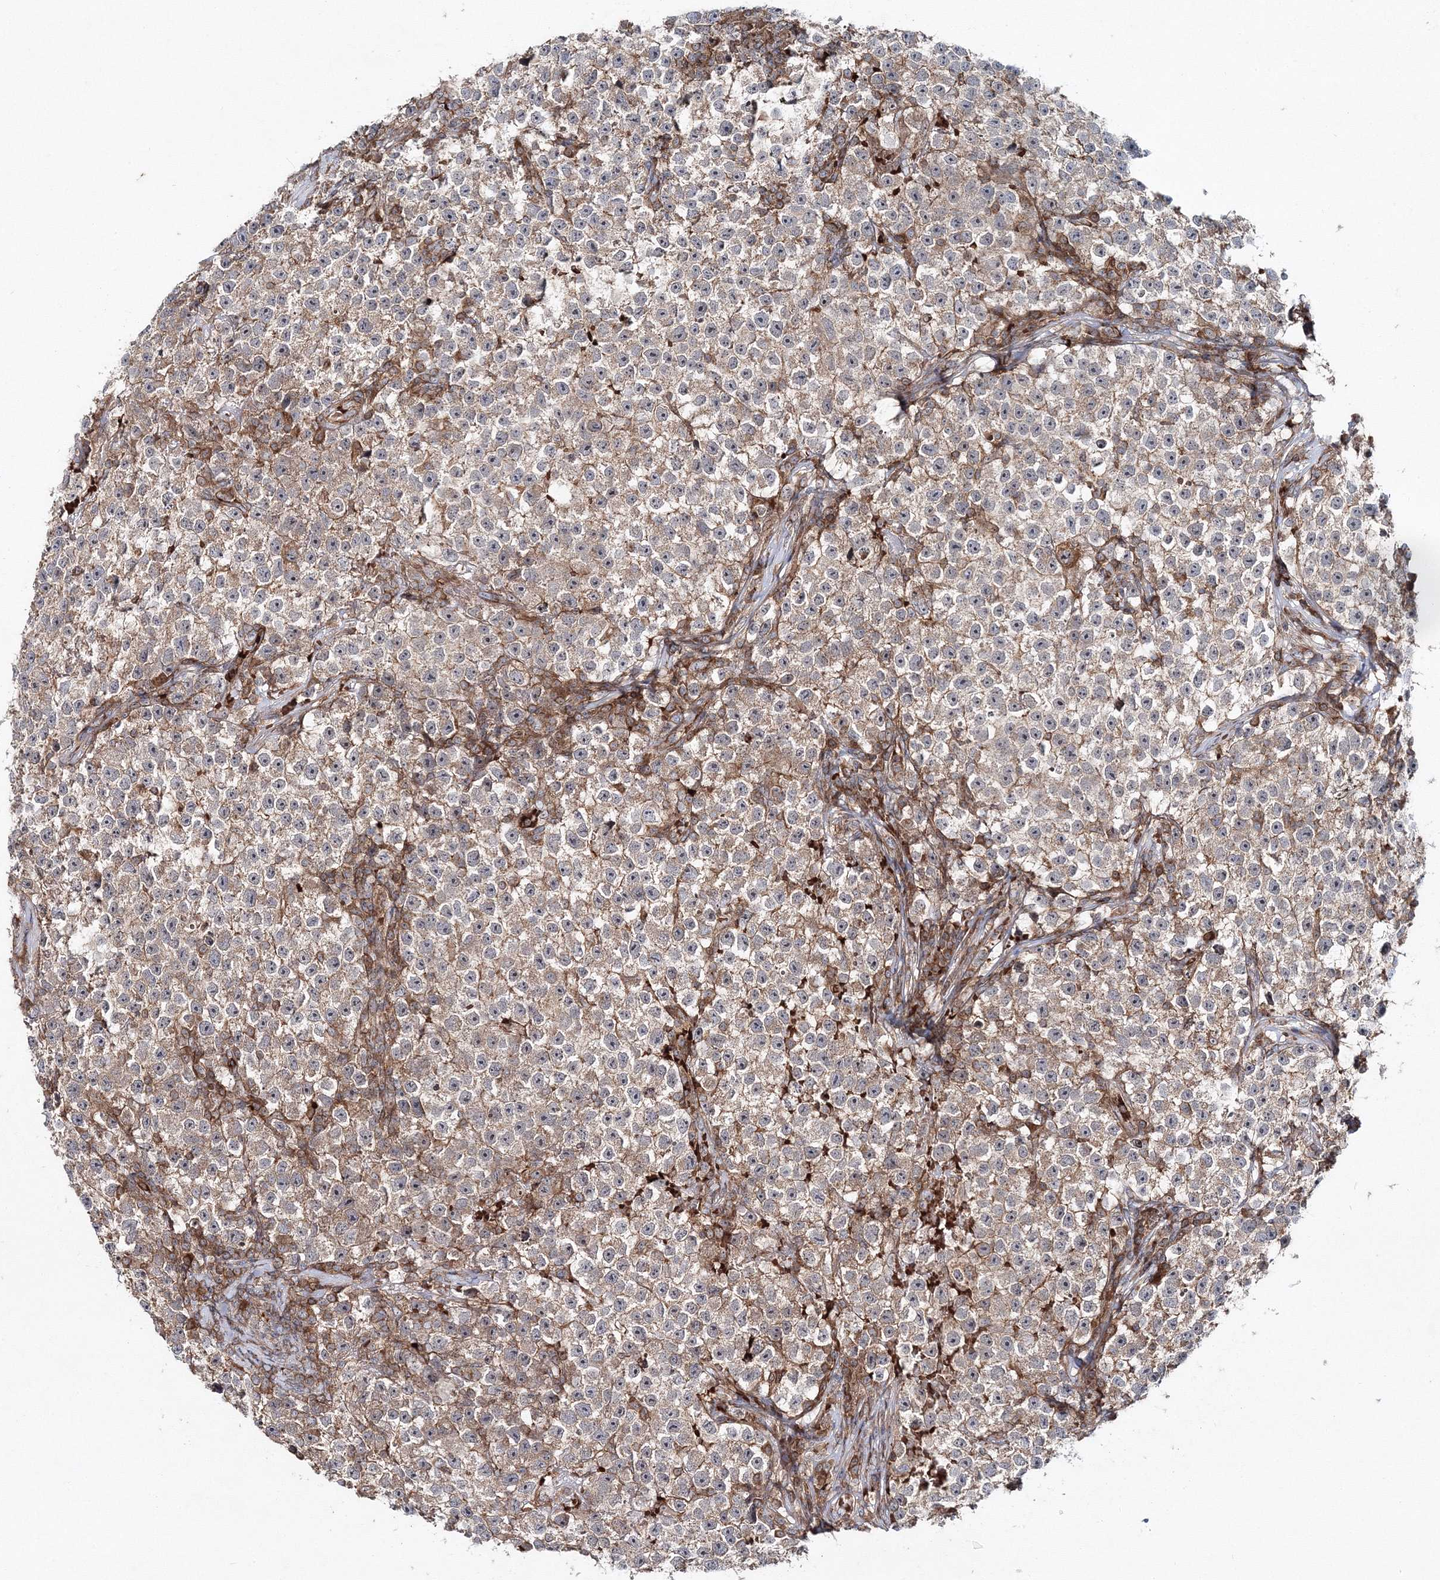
{"staining": {"intensity": "weak", "quantity": "25%-75%", "location": "cytoplasmic/membranous"}, "tissue": "testis cancer", "cell_type": "Tumor cells", "image_type": "cancer", "snomed": [{"axis": "morphology", "description": "Seminoma, NOS"}, {"axis": "topography", "description": "Testis"}], "caption": "Testis cancer was stained to show a protein in brown. There is low levels of weak cytoplasmic/membranous positivity in about 25%-75% of tumor cells.", "gene": "PCBD2", "patient": {"sex": "male", "age": 22}}